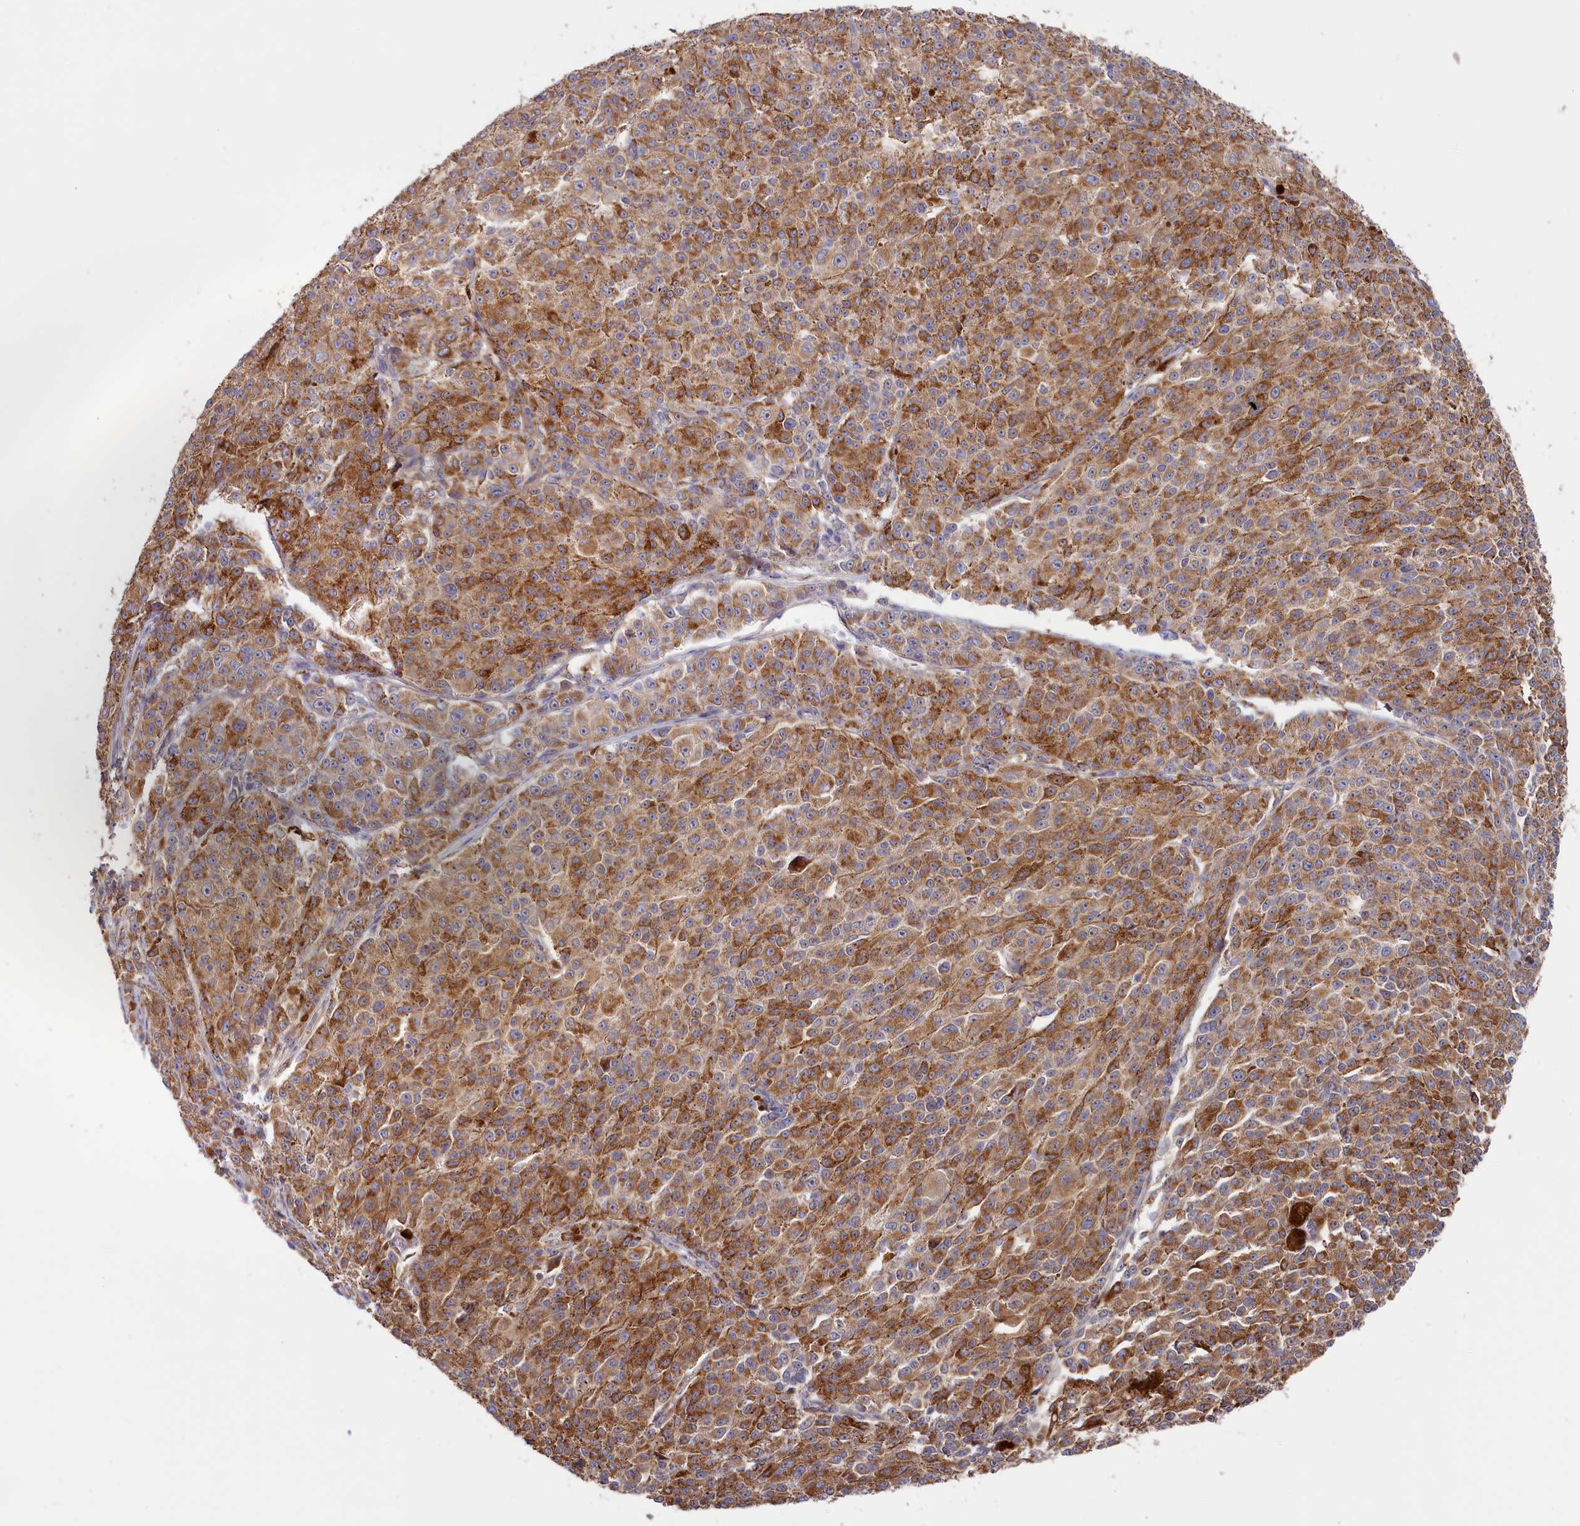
{"staining": {"intensity": "moderate", "quantity": ">75%", "location": "cytoplasmic/membranous"}, "tissue": "melanoma", "cell_type": "Tumor cells", "image_type": "cancer", "snomed": [{"axis": "morphology", "description": "Malignant melanoma, NOS"}, {"axis": "topography", "description": "Skin"}], "caption": "Malignant melanoma stained with IHC displays moderate cytoplasmic/membranous staining in approximately >75% of tumor cells.", "gene": "CEP44", "patient": {"sex": "female", "age": 52}}